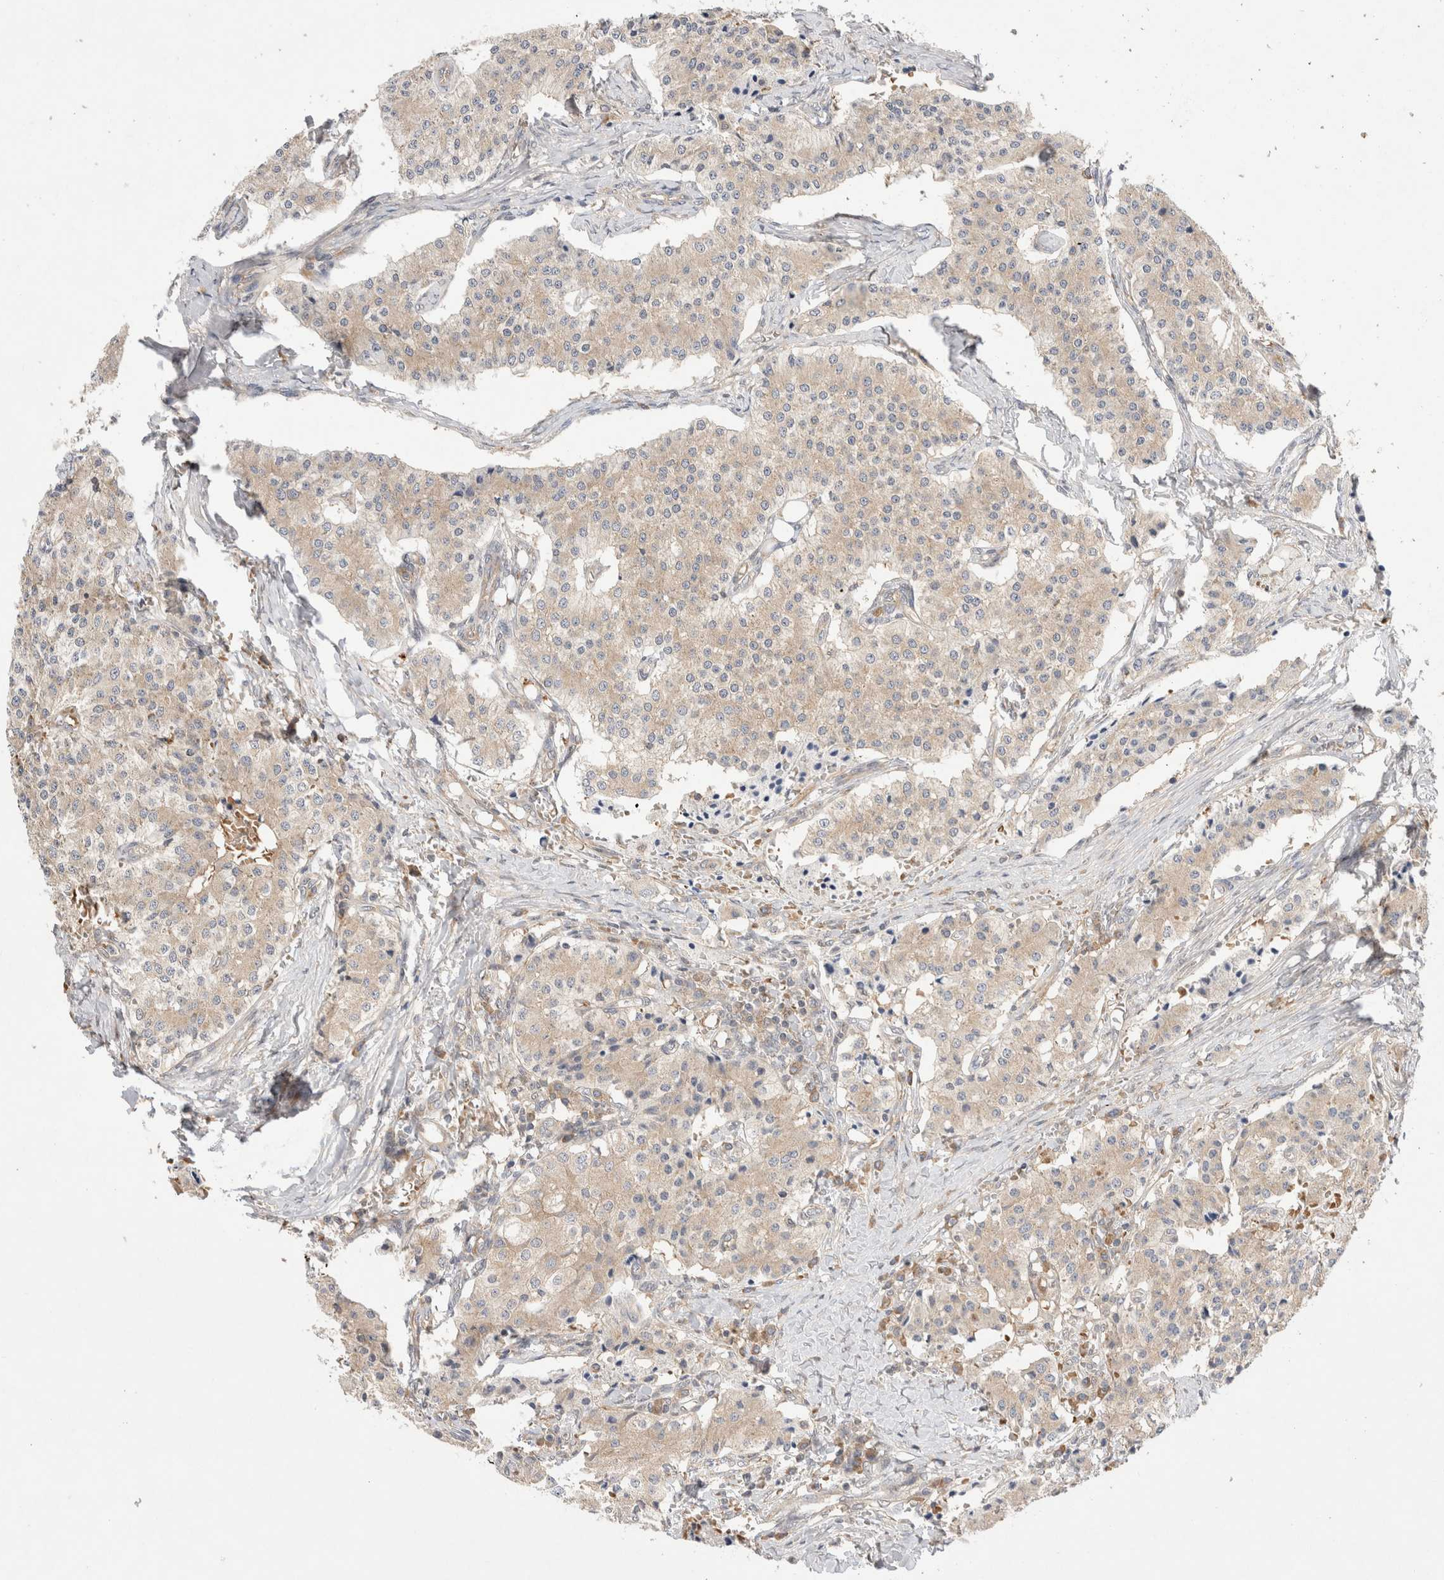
{"staining": {"intensity": "weak", "quantity": ">75%", "location": "cytoplasmic/membranous"}, "tissue": "carcinoid", "cell_type": "Tumor cells", "image_type": "cancer", "snomed": [{"axis": "morphology", "description": "Carcinoid, malignant, NOS"}, {"axis": "topography", "description": "Colon"}], "caption": "High-power microscopy captured an IHC photomicrograph of carcinoid, revealing weak cytoplasmic/membranous expression in approximately >75% of tumor cells.", "gene": "EIF3E", "patient": {"sex": "female", "age": 52}}